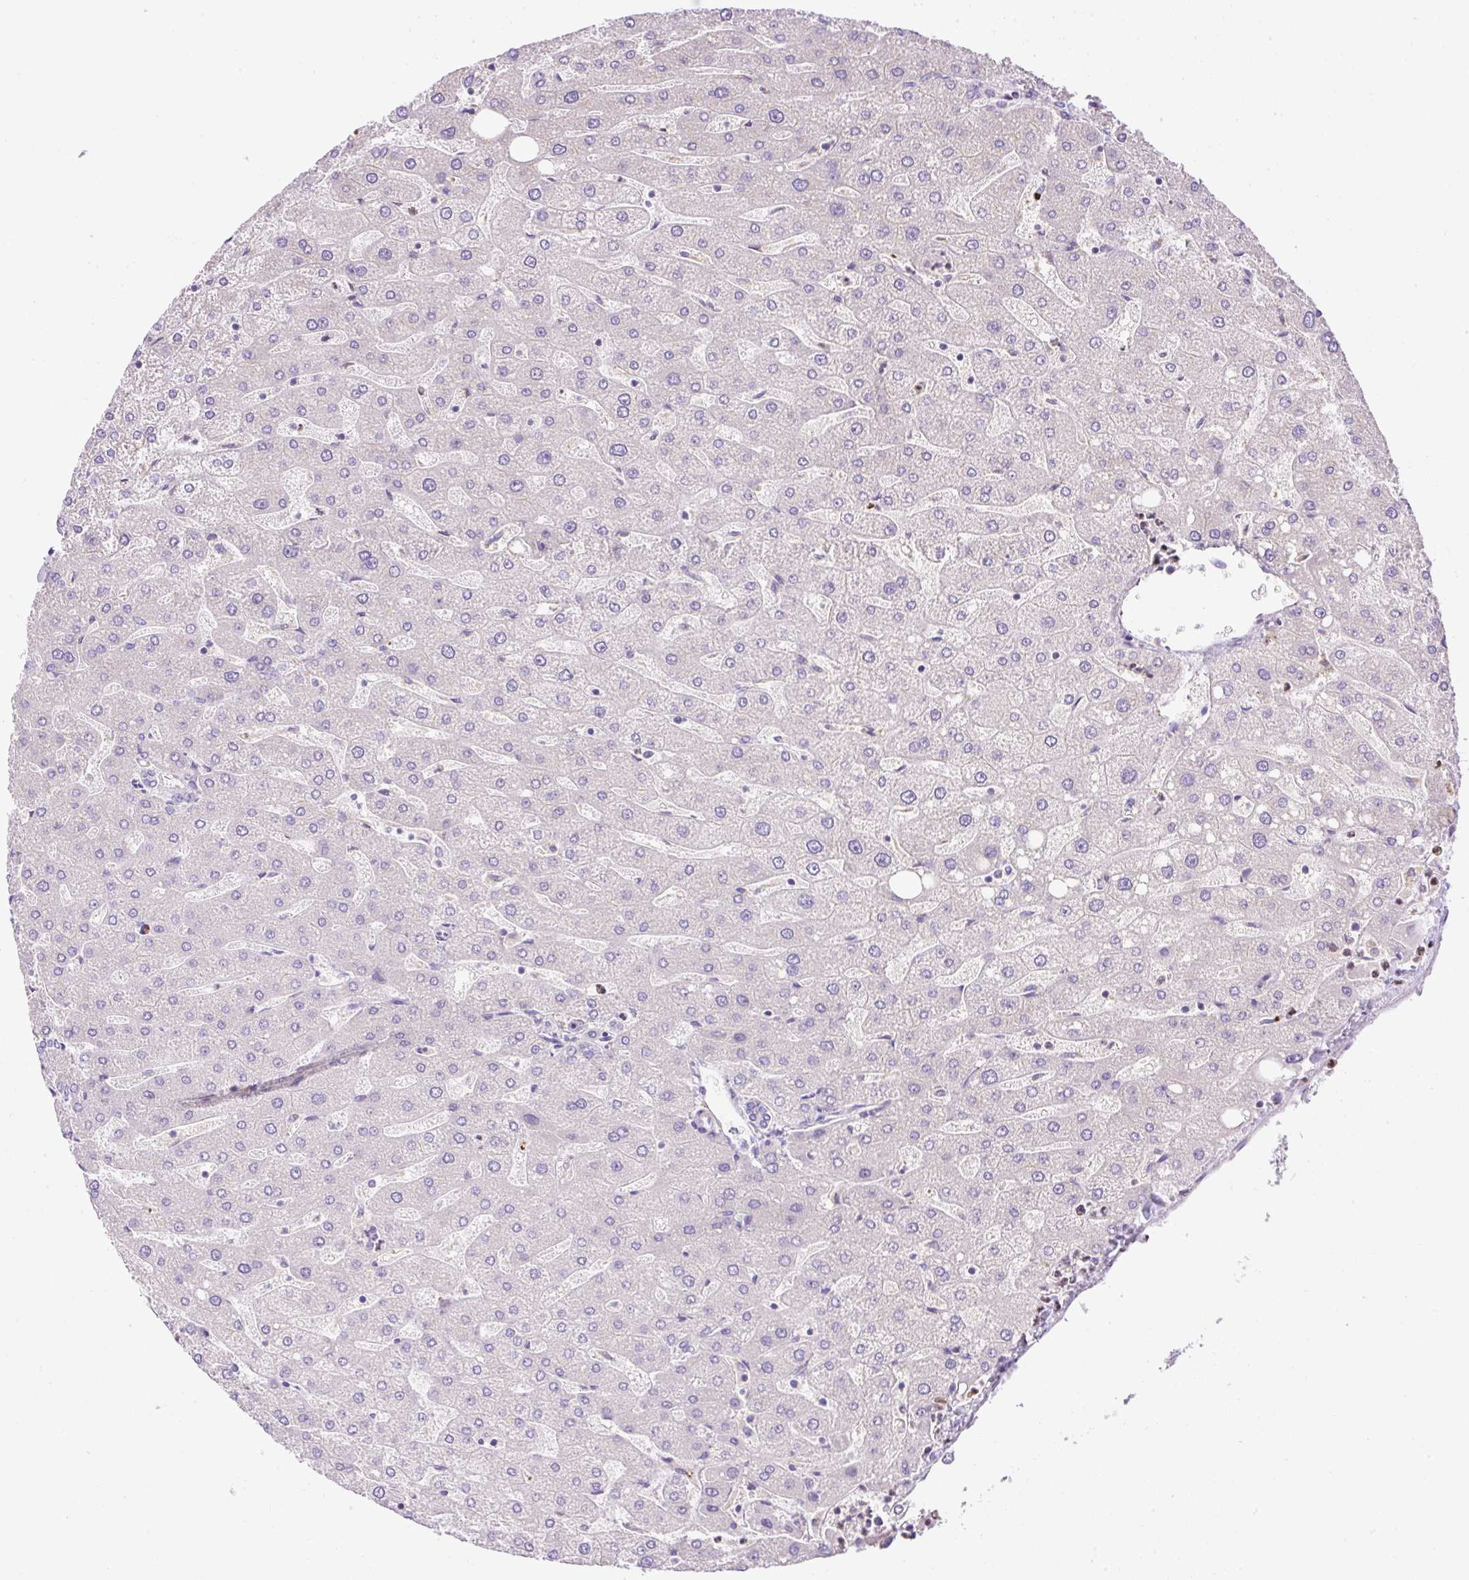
{"staining": {"intensity": "negative", "quantity": "none", "location": "none"}, "tissue": "liver", "cell_type": "Cholangiocytes", "image_type": "normal", "snomed": [{"axis": "morphology", "description": "Normal tissue, NOS"}, {"axis": "topography", "description": "Liver"}], "caption": "The image reveals no significant positivity in cholangiocytes of liver. The staining is performed using DAB brown chromogen with nuclei counter-stained in using hematoxylin.", "gene": "CFAP47", "patient": {"sex": "male", "age": 67}}